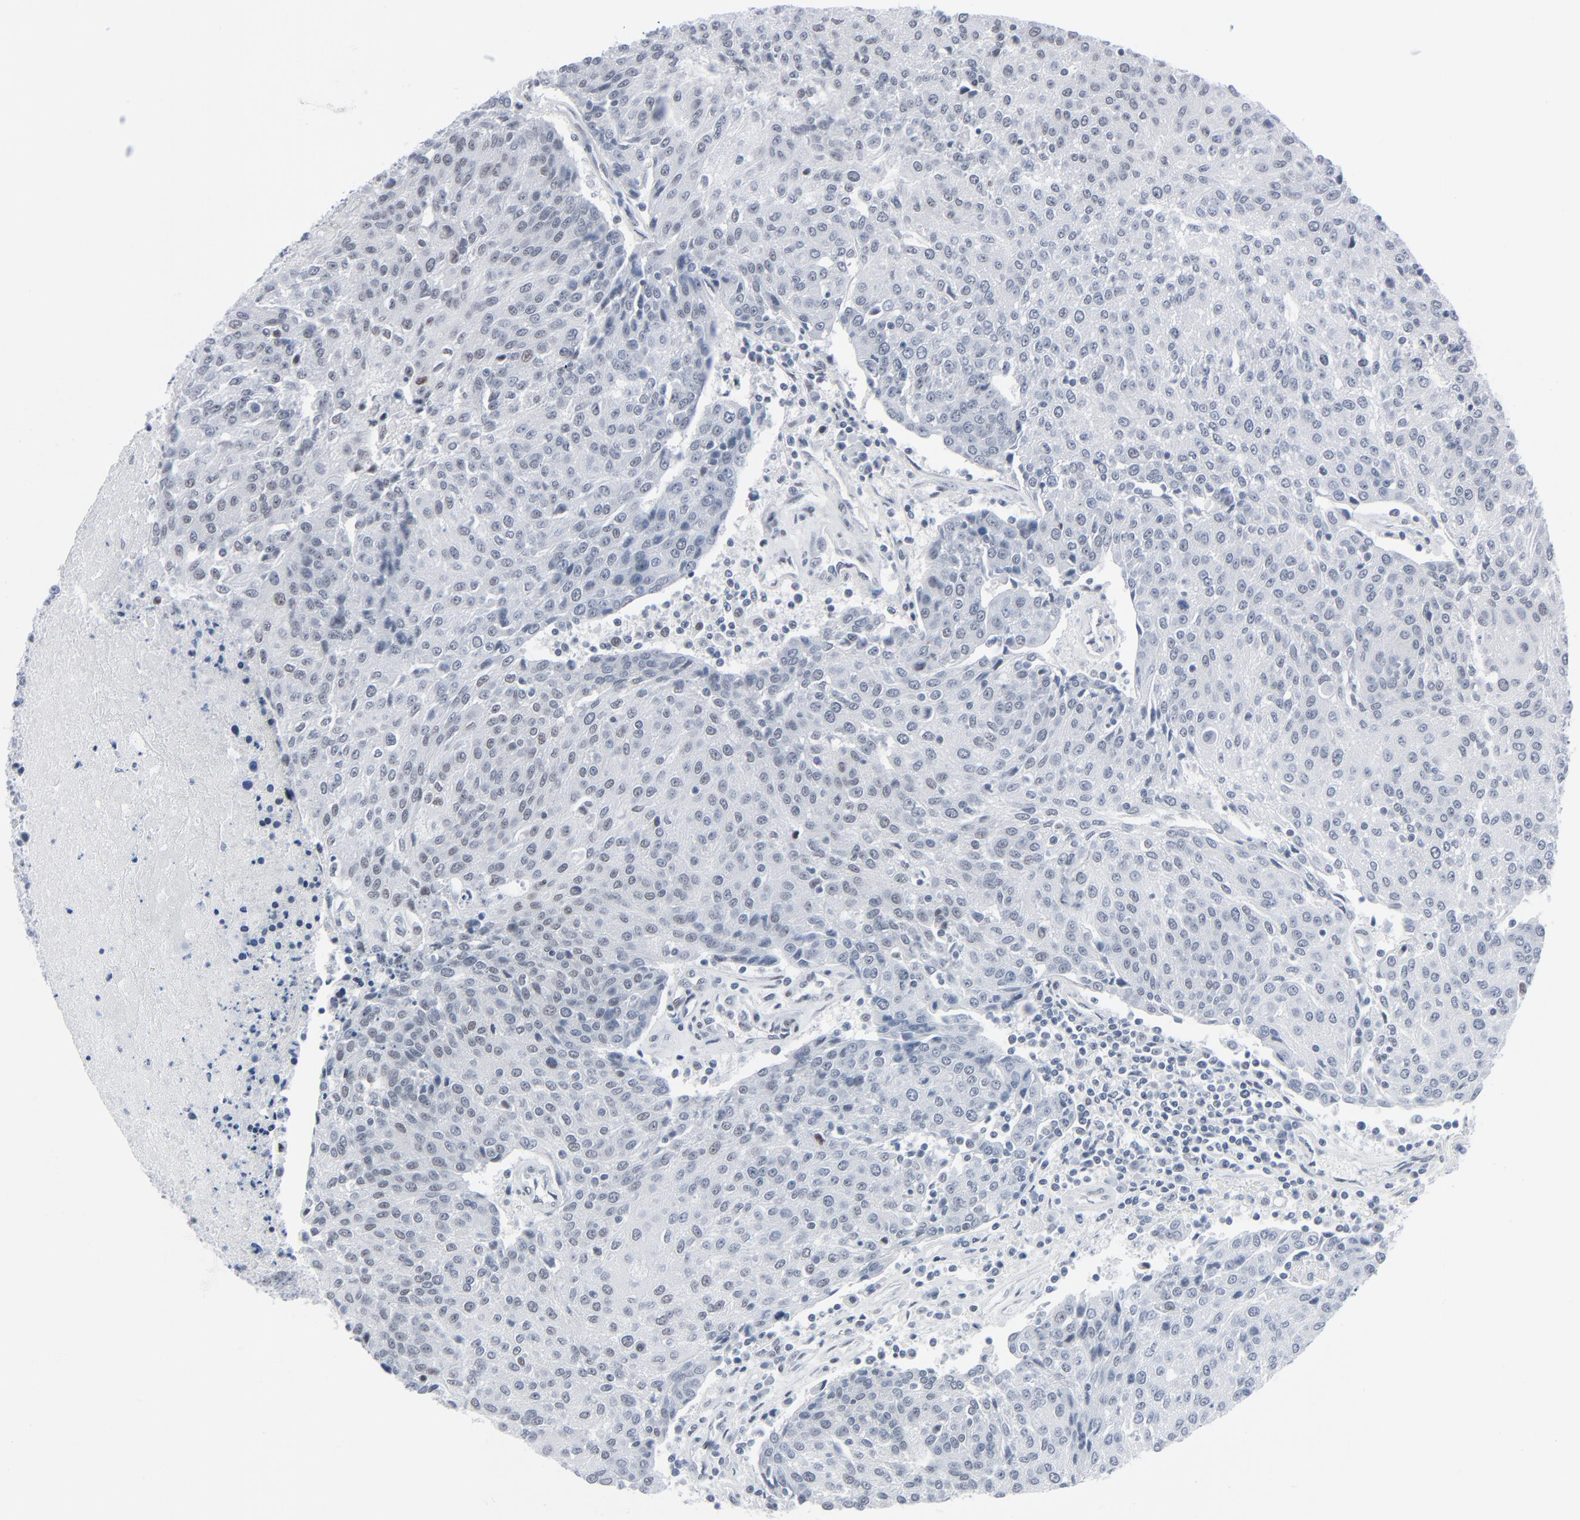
{"staining": {"intensity": "weak", "quantity": "<25%", "location": "nuclear"}, "tissue": "urothelial cancer", "cell_type": "Tumor cells", "image_type": "cancer", "snomed": [{"axis": "morphology", "description": "Urothelial carcinoma, High grade"}, {"axis": "topography", "description": "Urinary bladder"}], "caption": "Immunohistochemistry (IHC) histopathology image of neoplastic tissue: human urothelial carcinoma (high-grade) stained with DAB reveals no significant protein expression in tumor cells.", "gene": "SIRT1", "patient": {"sex": "female", "age": 85}}